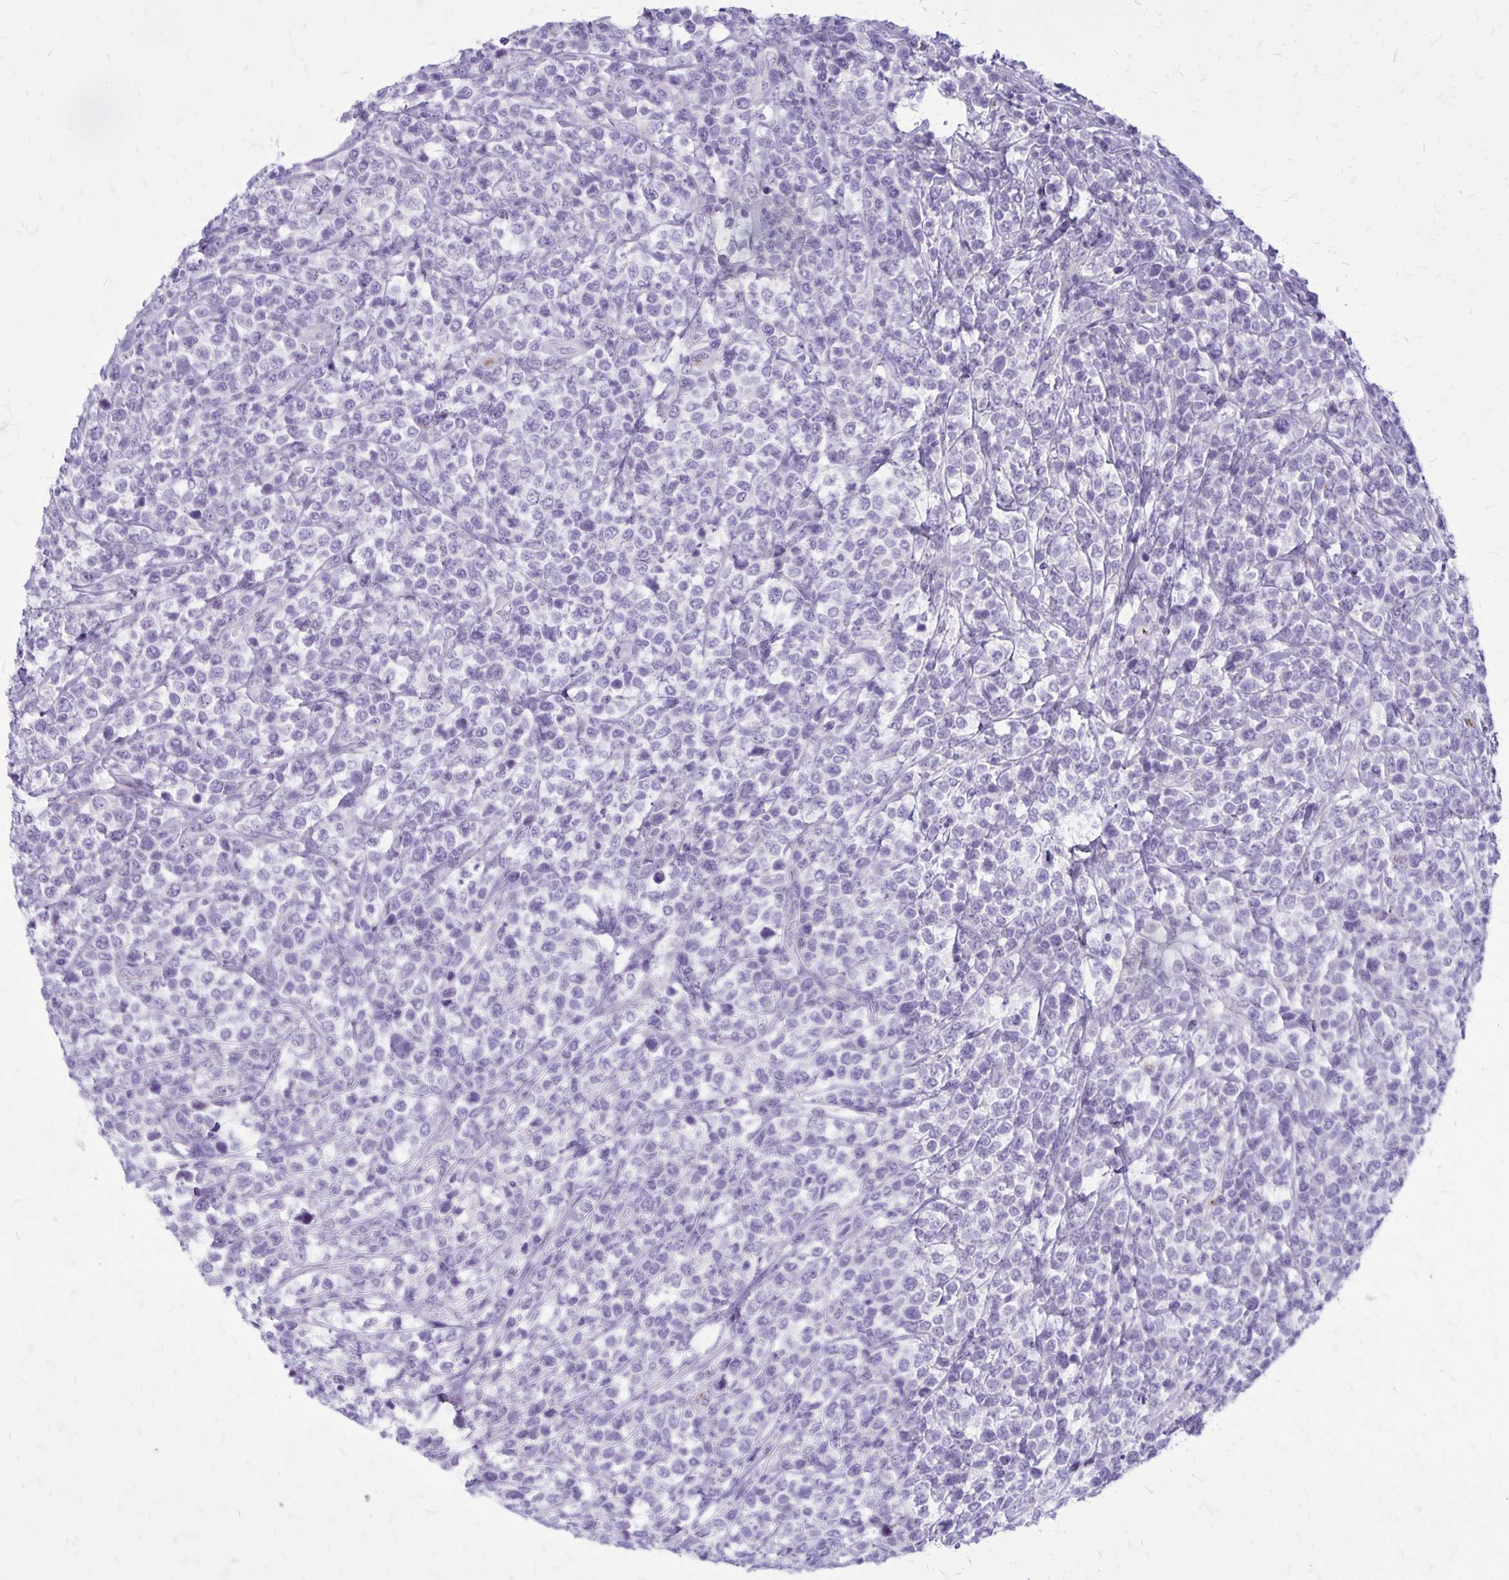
{"staining": {"intensity": "negative", "quantity": "none", "location": "none"}, "tissue": "lymphoma", "cell_type": "Tumor cells", "image_type": "cancer", "snomed": [{"axis": "morphology", "description": "Malignant lymphoma, non-Hodgkin's type, High grade"}, {"axis": "topography", "description": "Soft tissue"}], "caption": "IHC image of neoplastic tissue: human malignant lymphoma, non-Hodgkin's type (high-grade) stained with DAB (3,3'-diaminobenzidine) demonstrates no significant protein staining in tumor cells. (DAB (3,3'-diaminobenzidine) IHC, high magnification).", "gene": "GP9", "patient": {"sex": "female", "age": 56}}